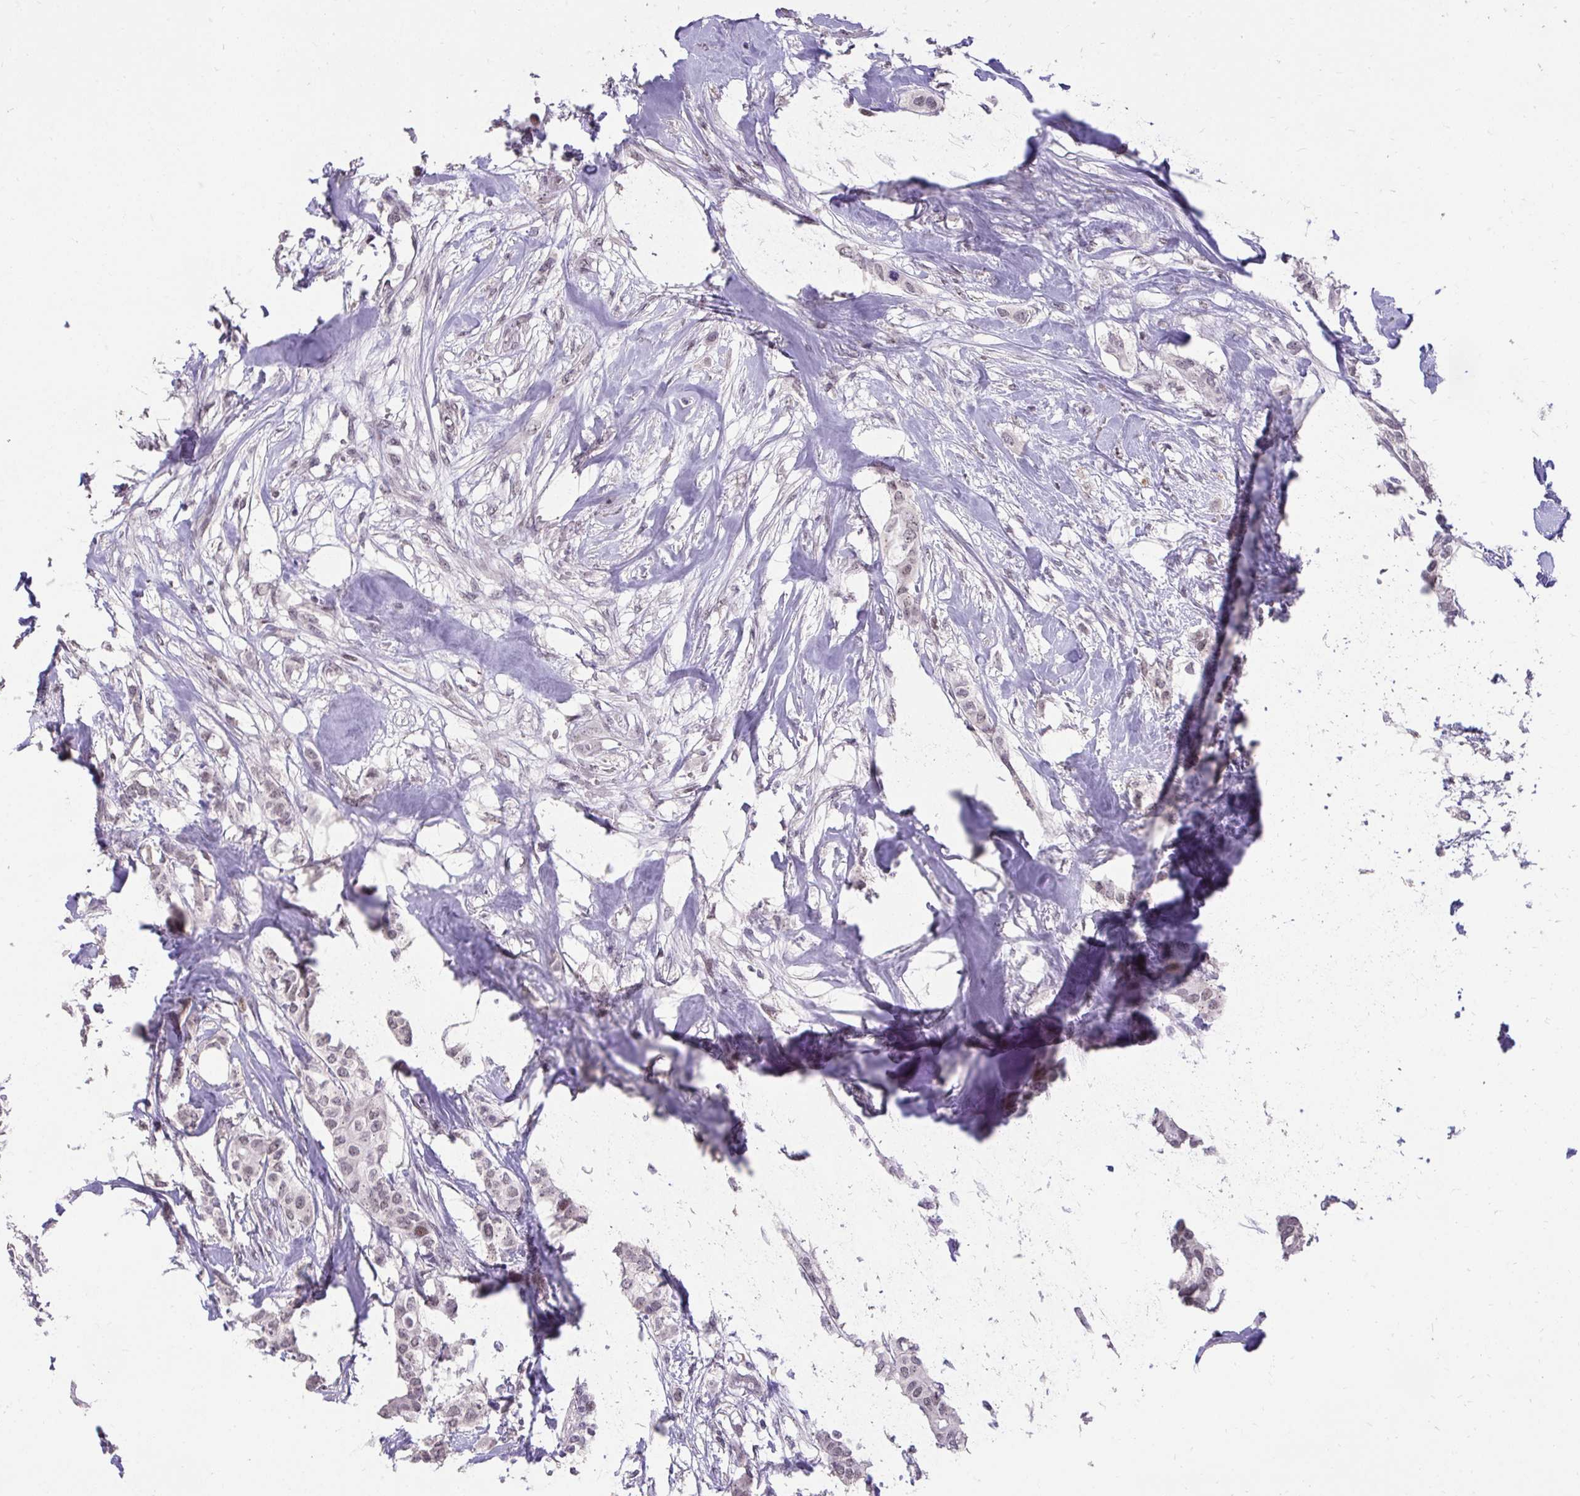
{"staining": {"intensity": "weak", "quantity": ">75%", "location": "nuclear"}, "tissue": "breast cancer", "cell_type": "Tumor cells", "image_type": "cancer", "snomed": [{"axis": "morphology", "description": "Duct carcinoma"}, {"axis": "topography", "description": "Breast"}], "caption": "Immunohistochemistry (IHC) histopathology image of neoplastic tissue: human invasive ductal carcinoma (breast) stained using IHC shows low levels of weak protein expression localized specifically in the nuclear of tumor cells, appearing as a nuclear brown color.", "gene": "HOXA4", "patient": {"sex": "female", "age": 62}}